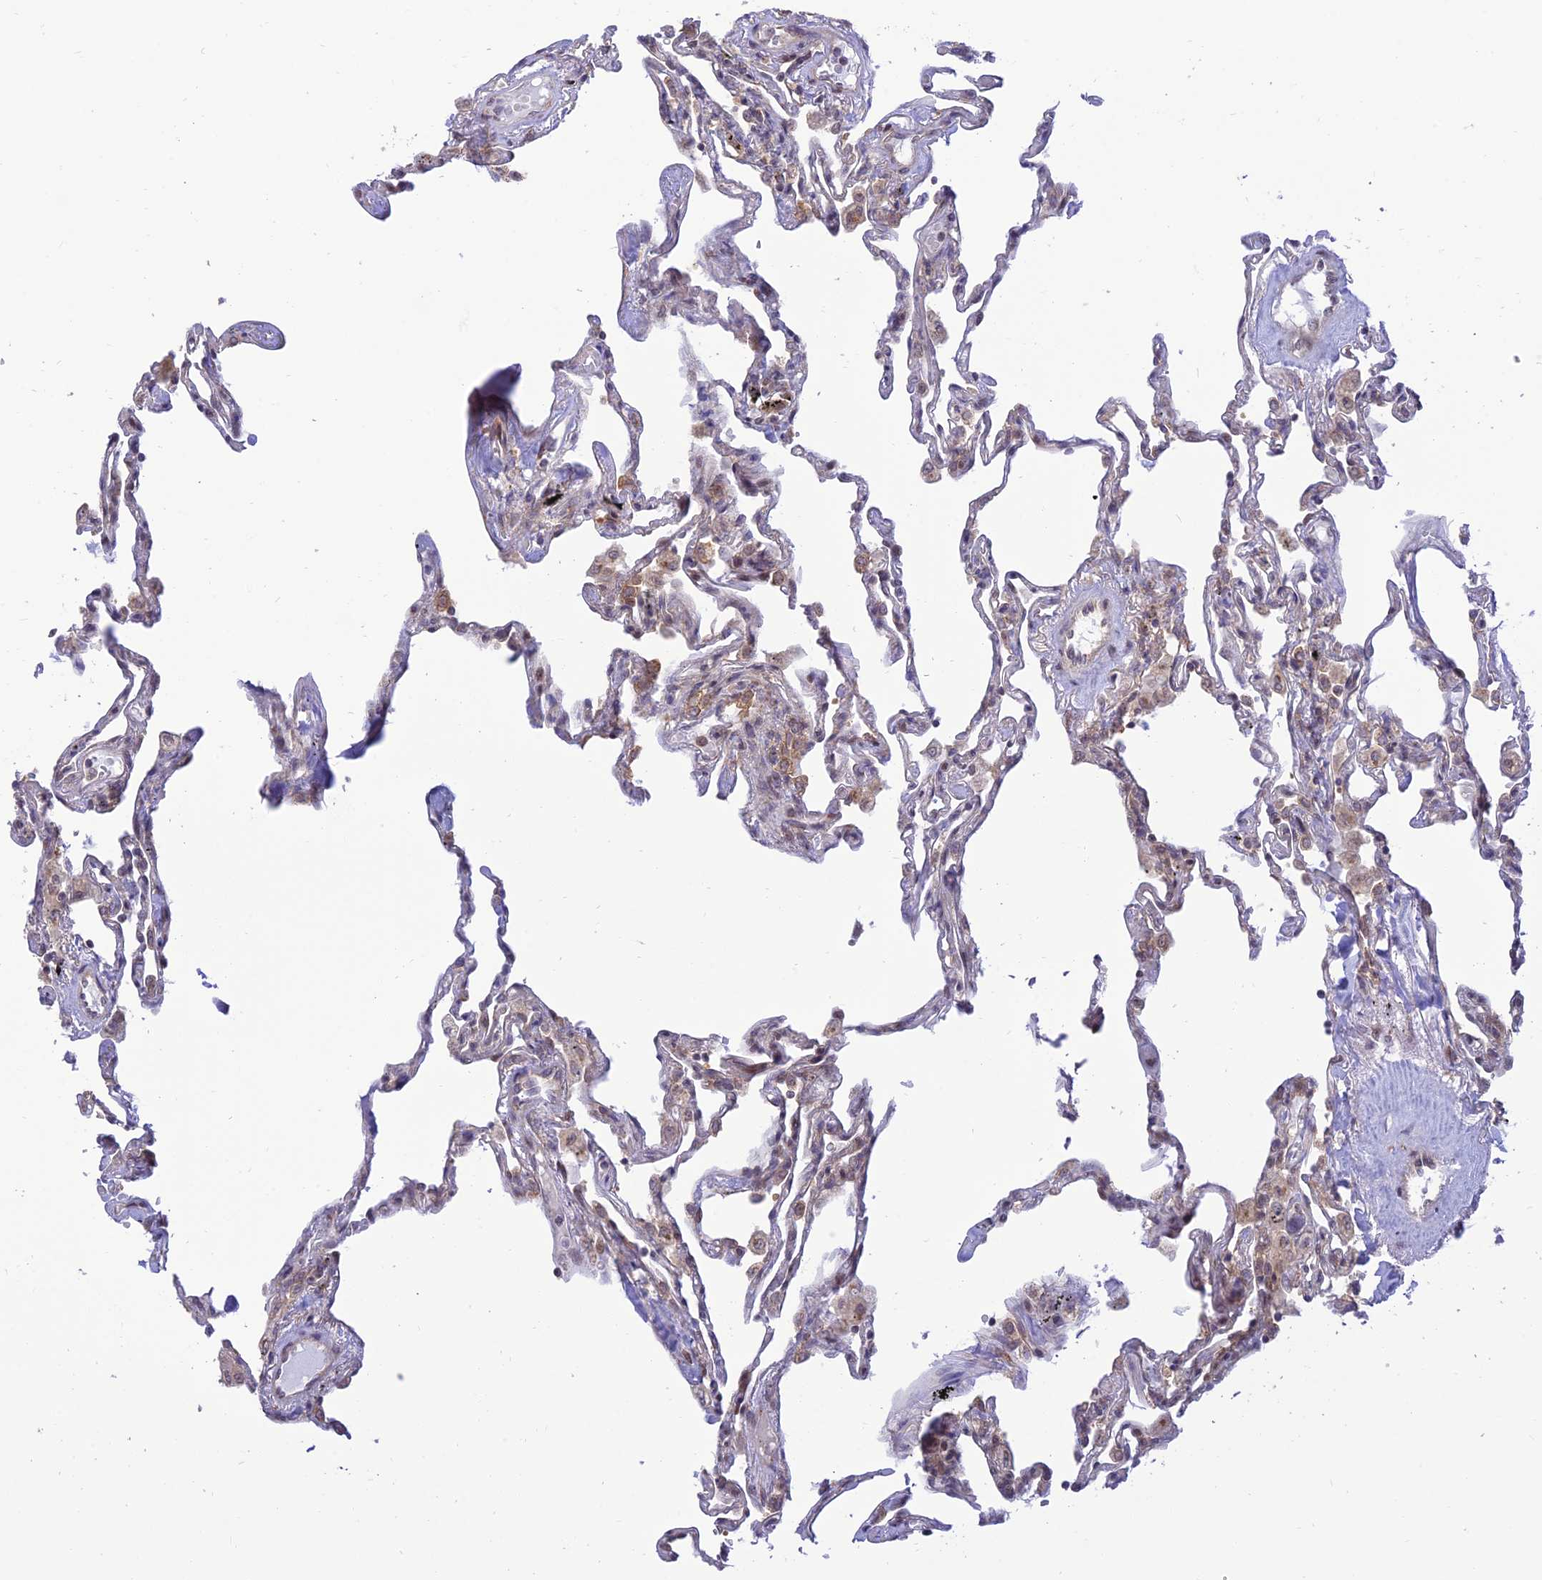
{"staining": {"intensity": "negative", "quantity": "none", "location": "none"}, "tissue": "lung", "cell_type": "Alveolar cells", "image_type": "normal", "snomed": [{"axis": "morphology", "description": "Normal tissue, NOS"}, {"axis": "topography", "description": "Lung"}], "caption": "This is an IHC image of unremarkable human lung. There is no positivity in alveolar cells.", "gene": "GOLGA3", "patient": {"sex": "male", "age": 59}}